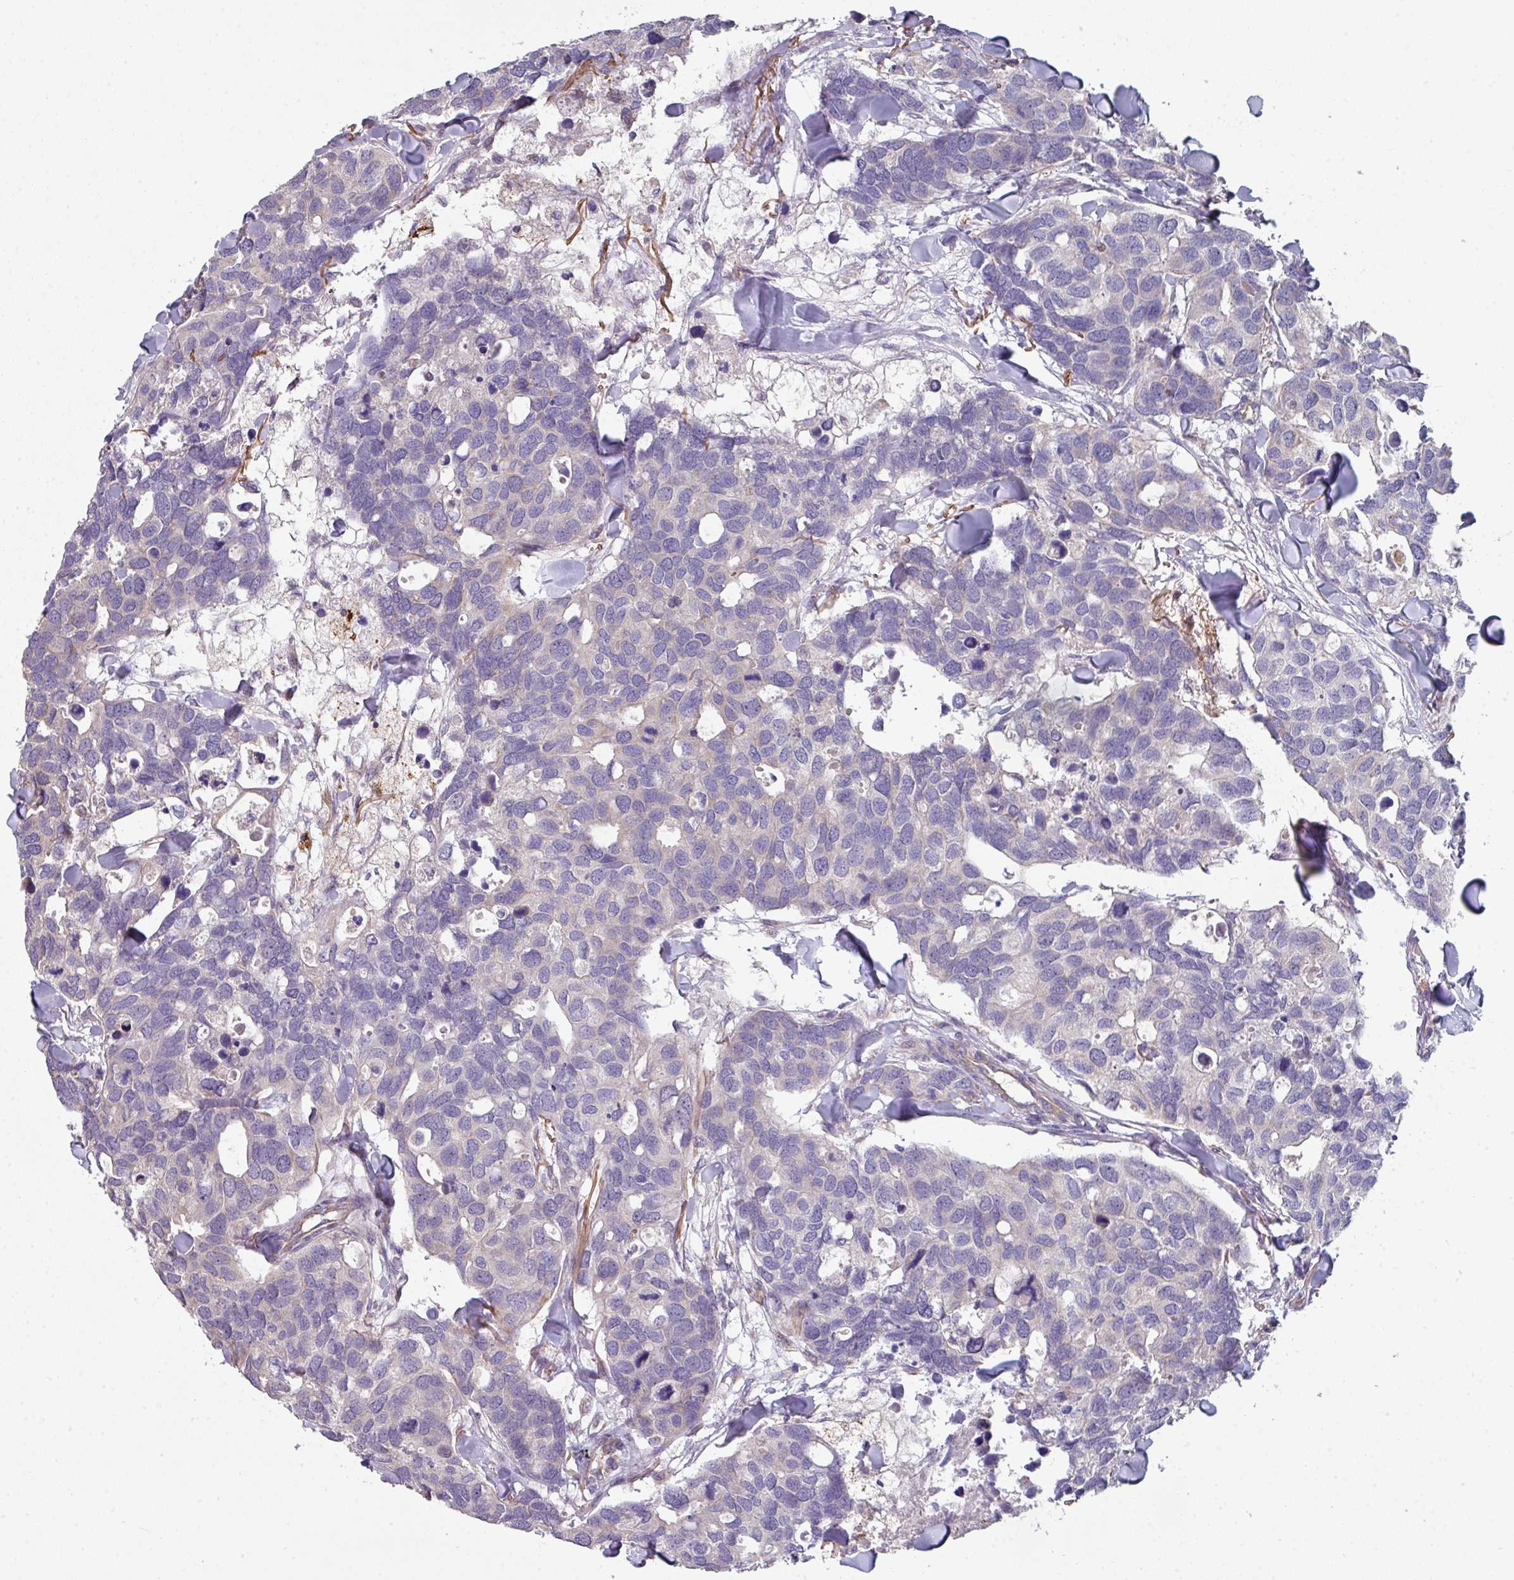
{"staining": {"intensity": "negative", "quantity": "none", "location": "none"}, "tissue": "breast cancer", "cell_type": "Tumor cells", "image_type": "cancer", "snomed": [{"axis": "morphology", "description": "Duct carcinoma"}, {"axis": "topography", "description": "Breast"}], "caption": "Immunohistochemical staining of human breast cancer demonstrates no significant positivity in tumor cells.", "gene": "DCAF12L2", "patient": {"sex": "female", "age": 83}}